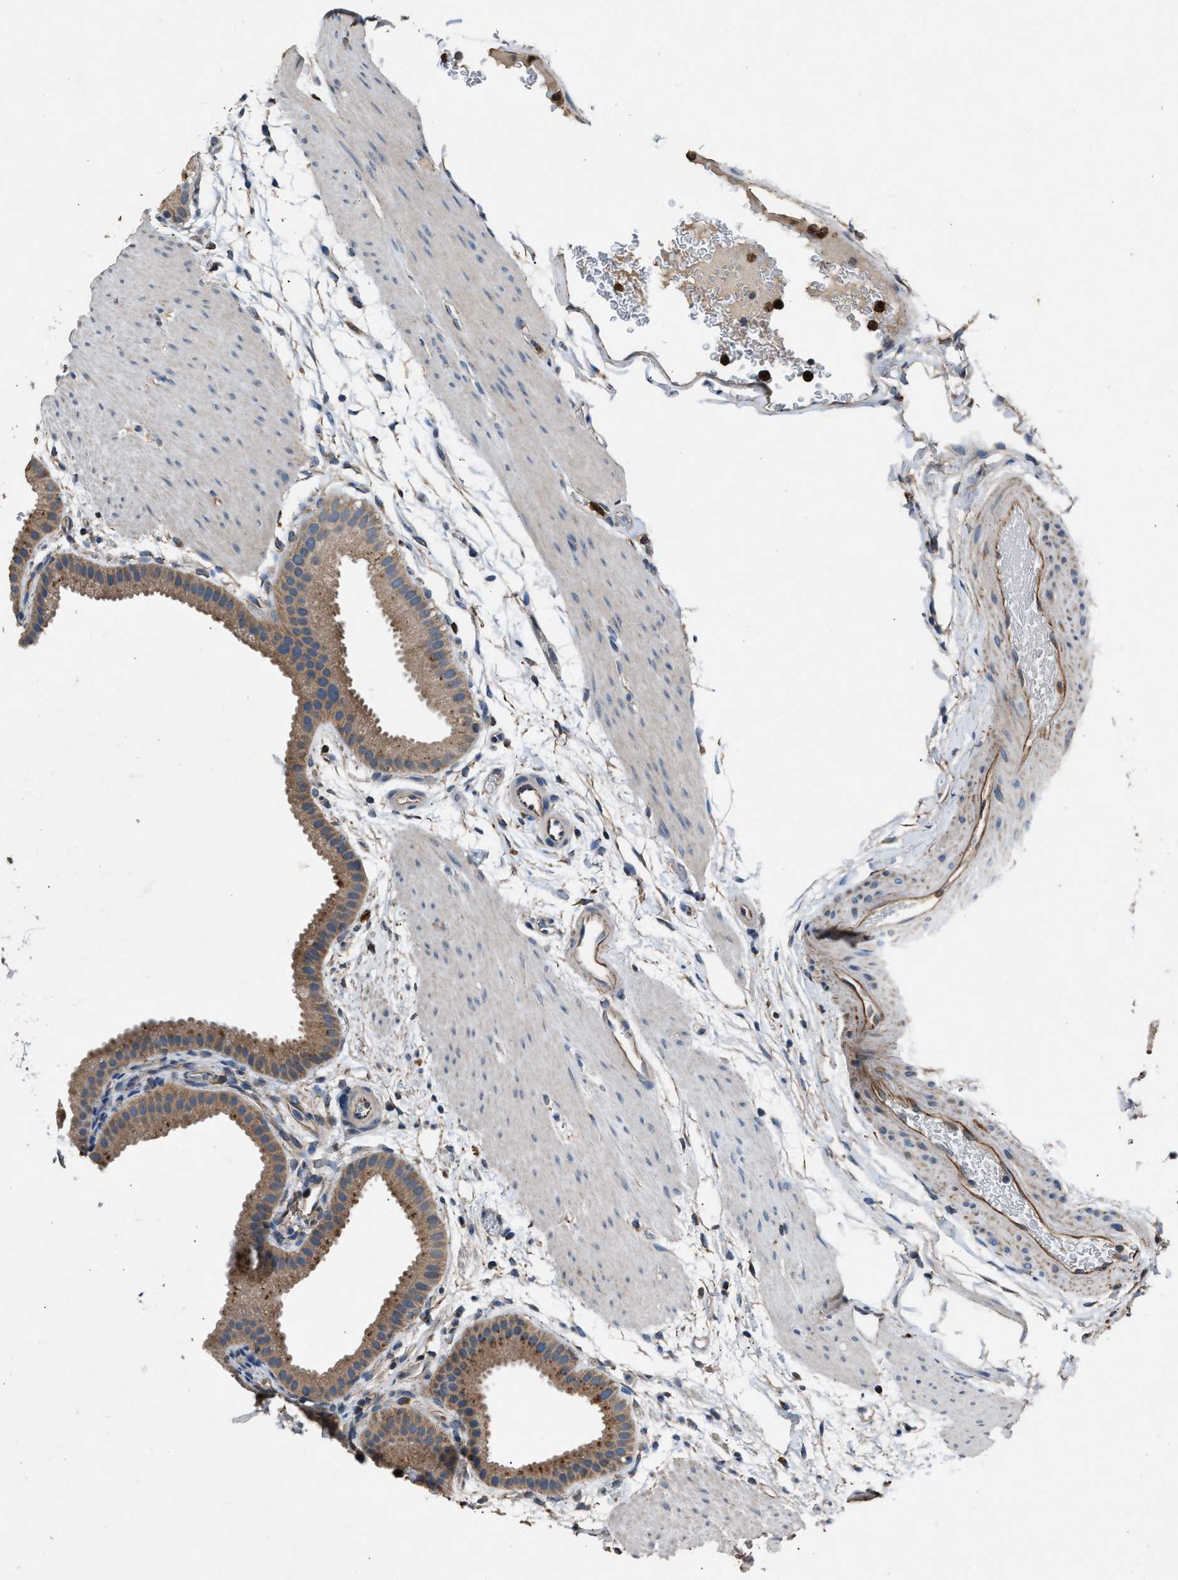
{"staining": {"intensity": "moderate", "quantity": ">75%", "location": "cytoplasmic/membranous"}, "tissue": "gallbladder", "cell_type": "Glandular cells", "image_type": "normal", "snomed": [{"axis": "morphology", "description": "Normal tissue, NOS"}, {"axis": "topography", "description": "Gallbladder"}], "caption": "Moderate cytoplasmic/membranous expression is identified in about >75% of glandular cells in unremarkable gallbladder. (Stains: DAB in brown, nuclei in blue, Microscopy: brightfield microscopy at high magnification).", "gene": "PPID", "patient": {"sex": "female", "age": 64}}